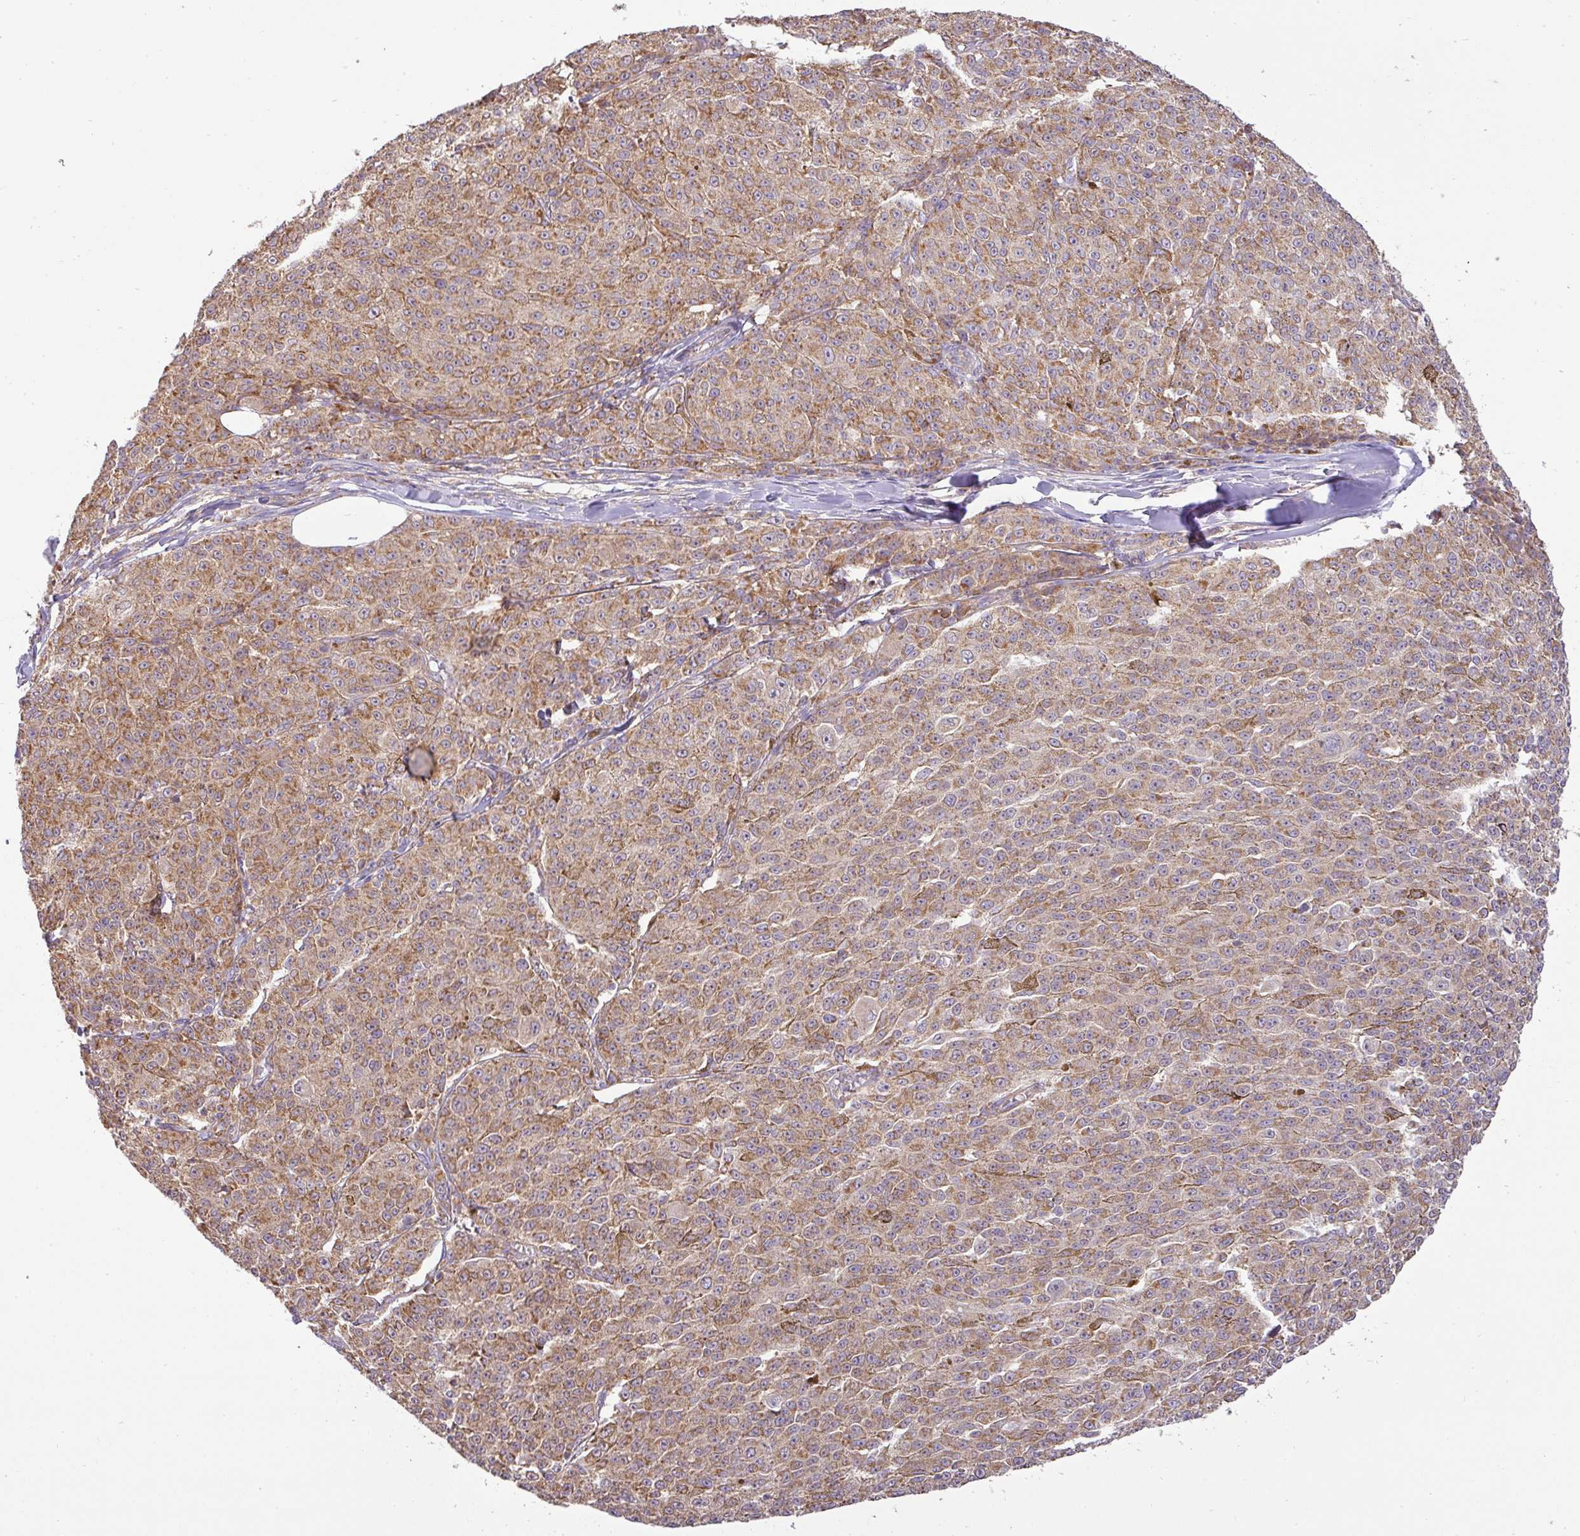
{"staining": {"intensity": "moderate", "quantity": ">75%", "location": "cytoplasmic/membranous"}, "tissue": "melanoma", "cell_type": "Tumor cells", "image_type": "cancer", "snomed": [{"axis": "morphology", "description": "Malignant melanoma, NOS"}, {"axis": "topography", "description": "Skin"}], "caption": "A brown stain shows moderate cytoplasmic/membranous expression of a protein in human malignant melanoma tumor cells. The staining is performed using DAB (3,3'-diaminobenzidine) brown chromogen to label protein expression. The nuclei are counter-stained blue using hematoxylin.", "gene": "ZNF211", "patient": {"sex": "female", "age": 52}}